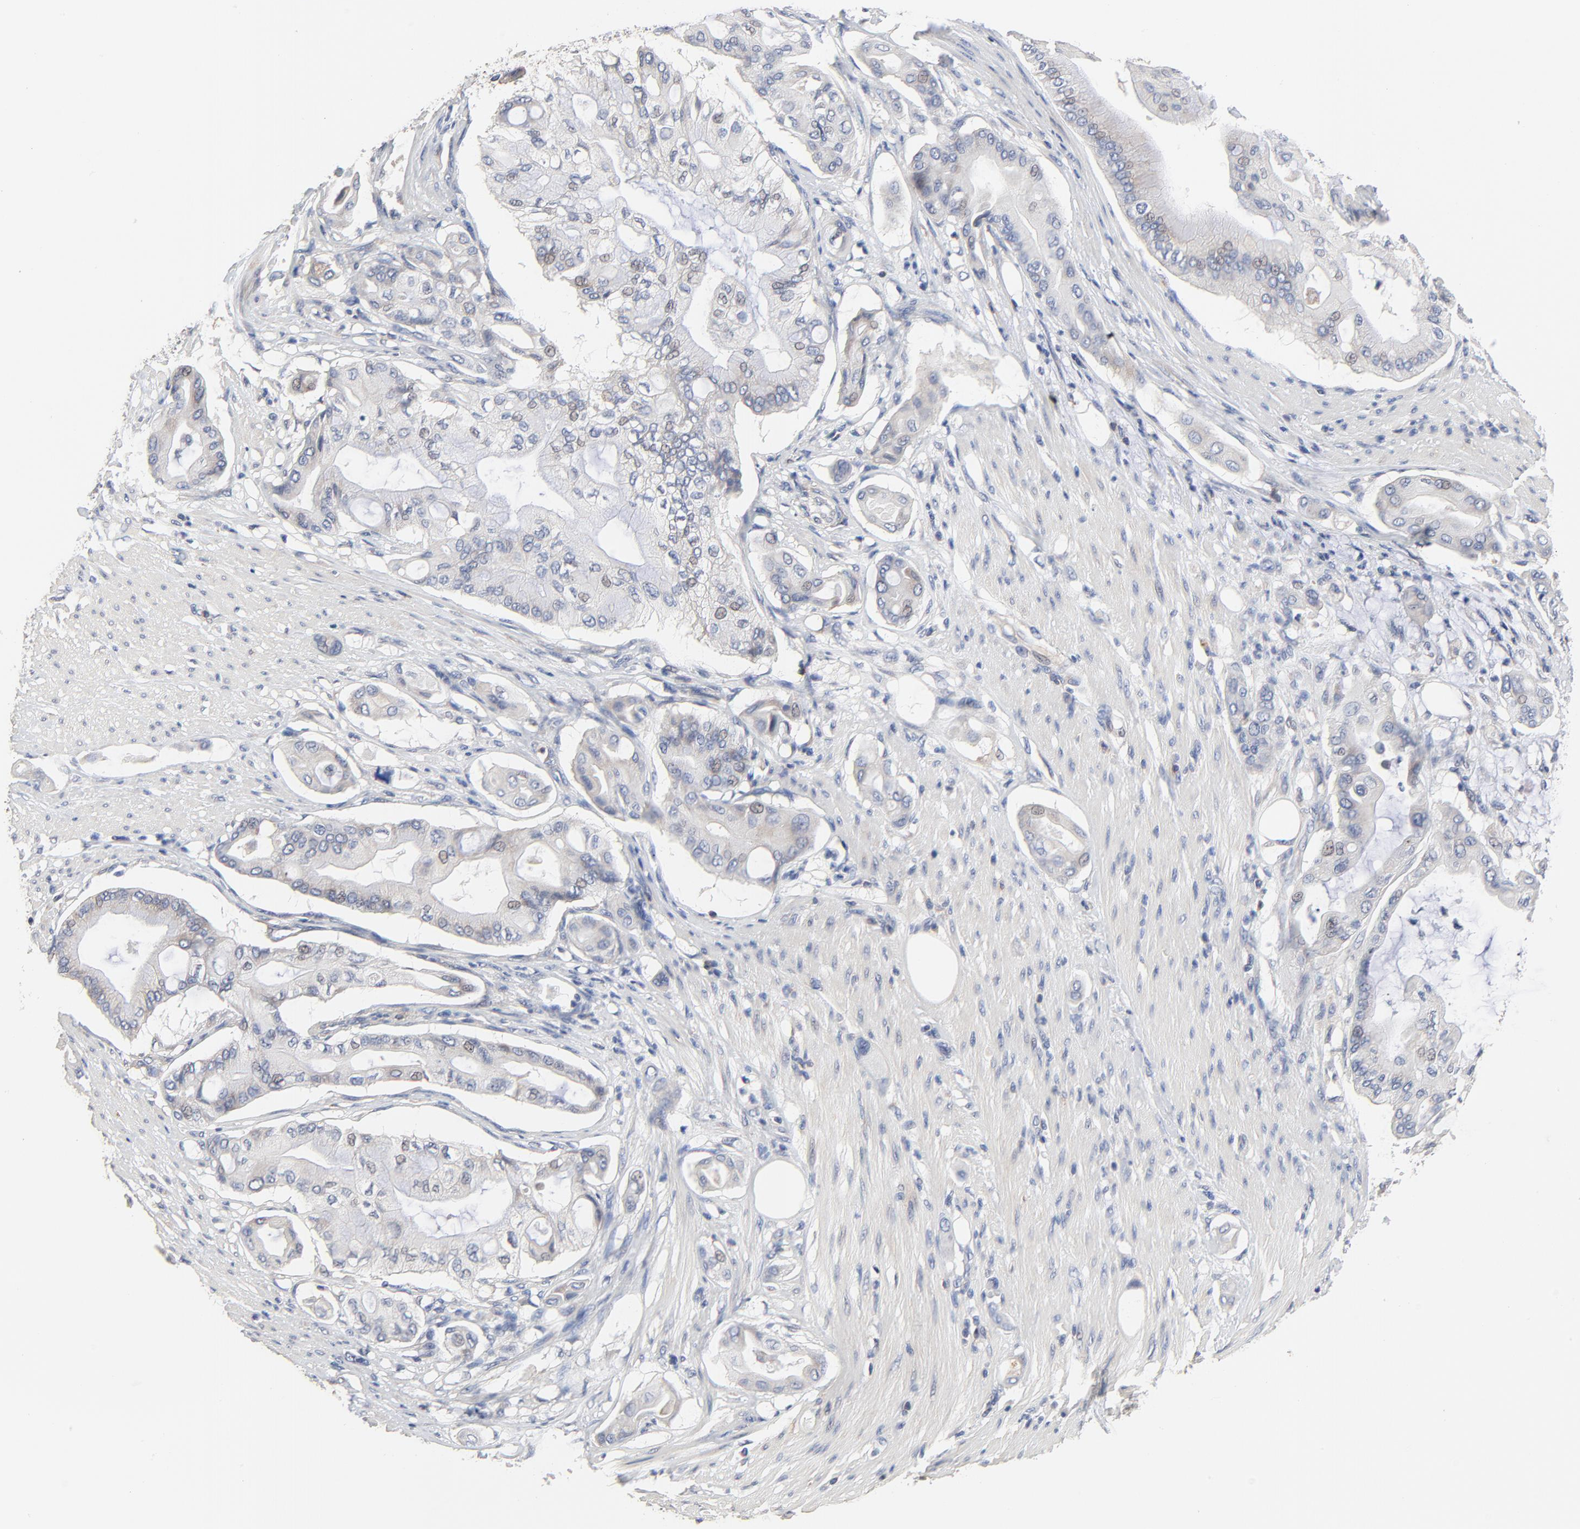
{"staining": {"intensity": "weak", "quantity": "<25%", "location": "cytoplasmic/membranous"}, "tissue": "pancreatic cancer", "cell_type": "Tumor cells", "image_type": "cancer", "snomed": [{"axis": "morphology", "description": "Adenocarcinoma, NOS"}, {"axis": "morphology", "description": "Adenocarcinoma, metastatic, NOS"}, {"axis": "topography", "description": "Lymph node"}, {"axis": "topography", "description": "Pancreas"}, {"axis": "topography", "description": "Duodenum"}], "caption": "Immunohistochemical staining of pancreatic cancer demonstrates no significant expression in tumor cells.", "gene": "SKAP1", "patient": {"sex": "female", "age": 64}}